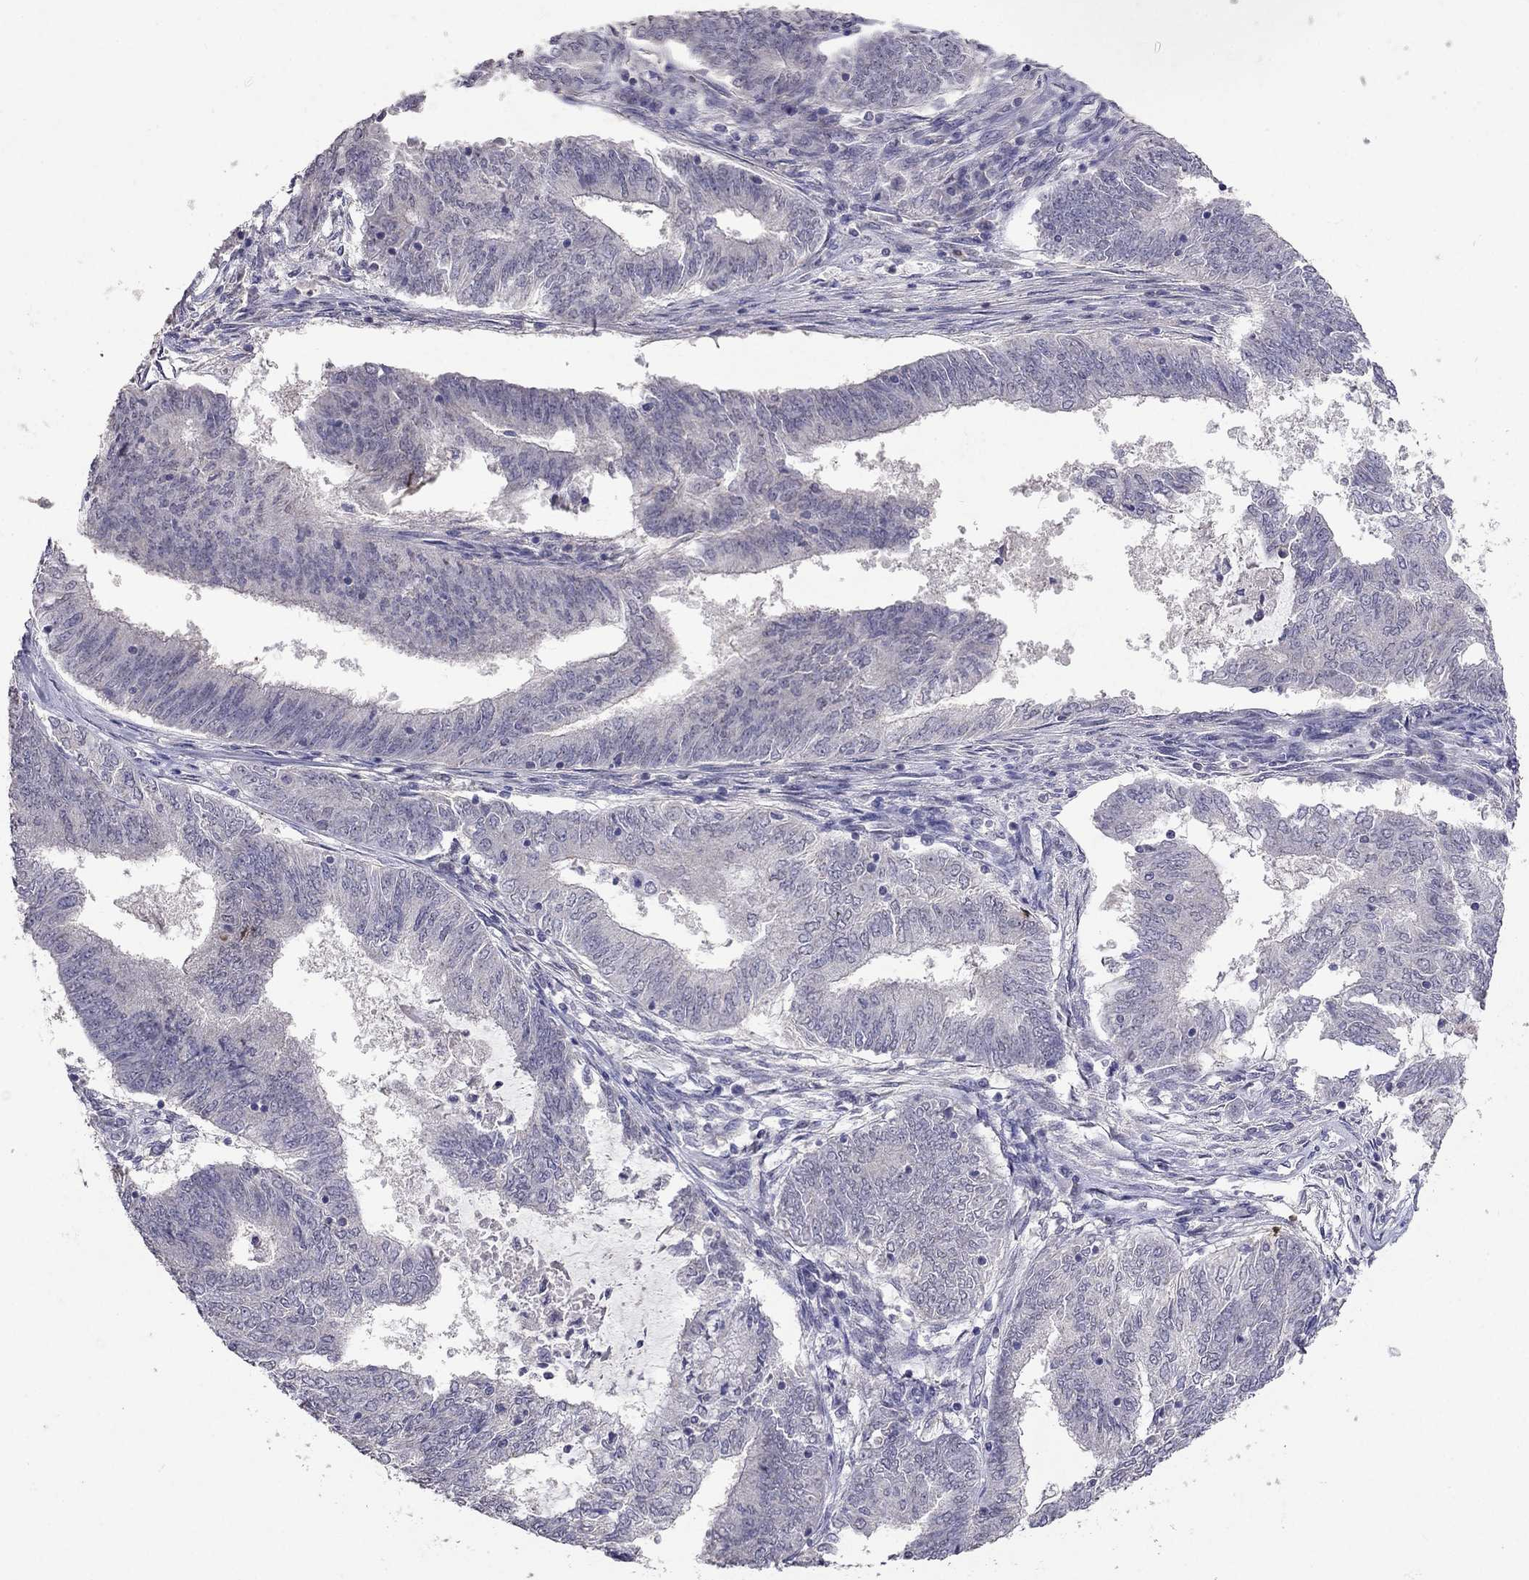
{"staining": {"intensity": "negative", "quantity": "none", "location": "none"}, "tissue": "endometrial cancer", "cell_type": "Tumor cells", "image_type": "cancer", "snomed": [{"axis": "morphology", "description": "Adenocarcinoma, NOS"}, {"axis": "topography", "description": "Endometrium"}], "caption": "There is no significant positivity in tumor cells of adenocarcinoma (endometrial).", "gene": "FST", "patient": {"sex": "female", "age": 62}}